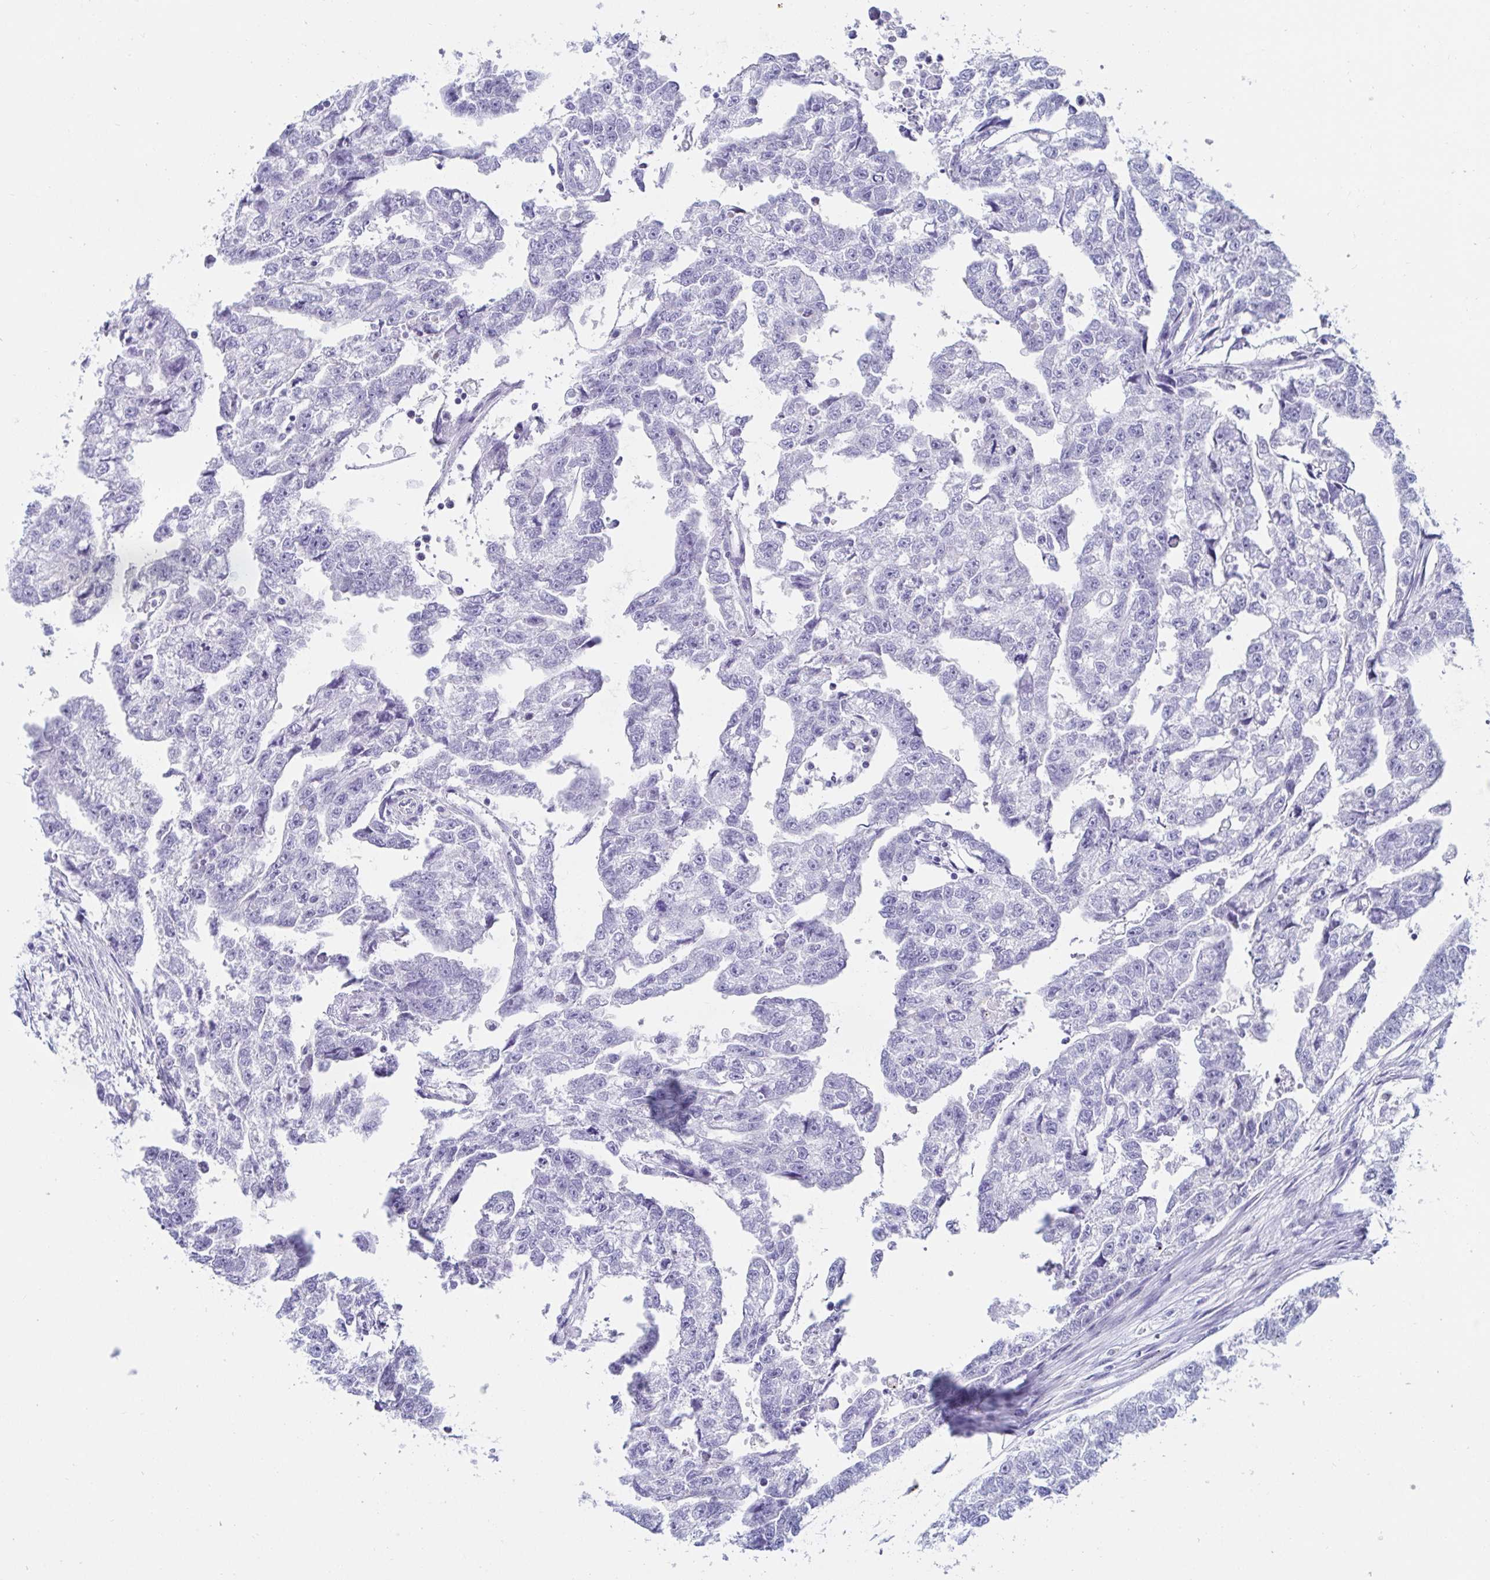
{"staining": {"intensity": "negative", "quantity": "none", "location": "none"}, "tissue": "testis cancer", "cell_type": "Tumor cells", "image_type": "cancer", "snomed": [{"axis": "morphology", "description": "Carcinoma, Embryonal, NOS"}, {"axis": "morphology", "description": "Teratoma, malignant, NOS"}, {"axis": "topography", "description": "Testis"}], "caption": "This image is of testis embryonal carcinoma stained with IHC to label a protein in brown with the nuclei are counter-stained blue. There is no positivity in tumor cells.", "gene": "C4orf17", "patient": {"sex": "male", "age": 44}}